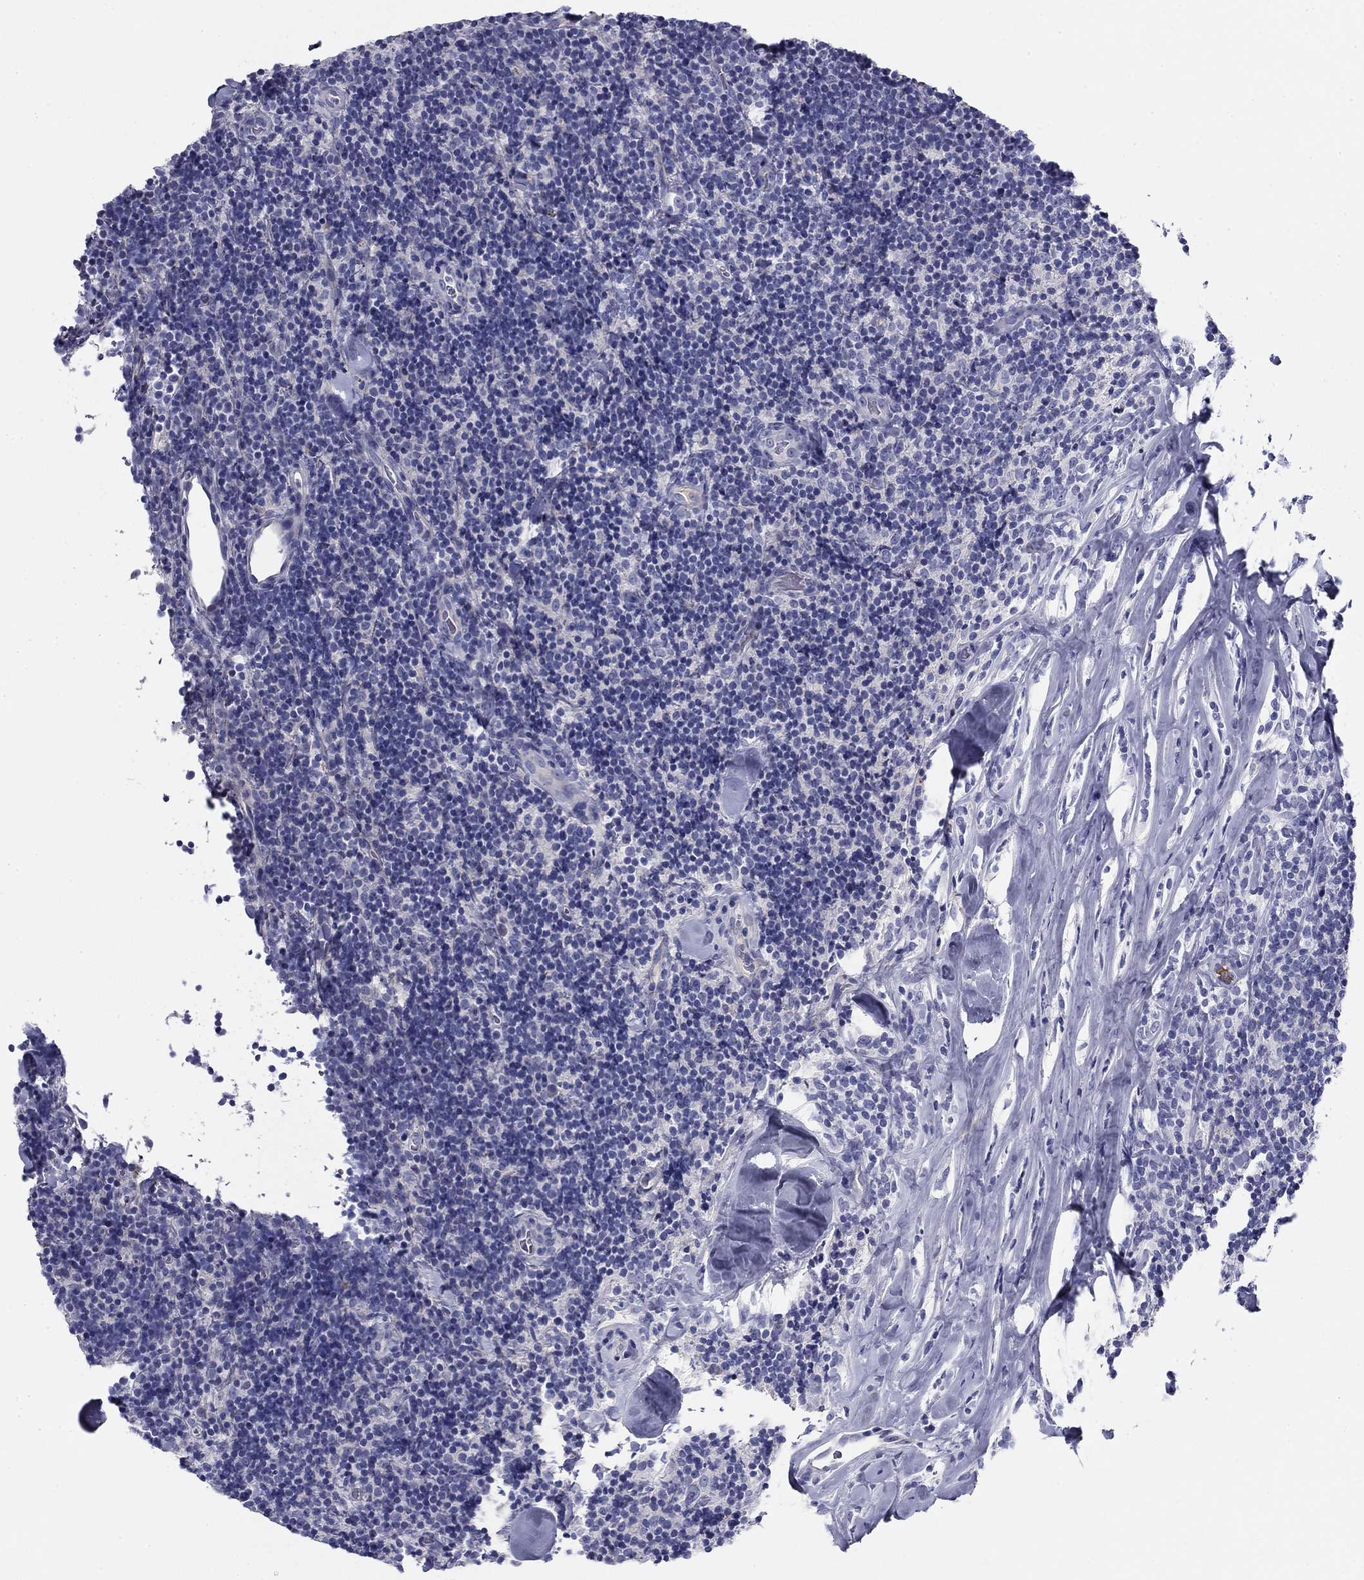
{"staining": {"intensity": "negative", "quantity": "none", "location": "none"}, "tissue": "lymphoma", "cell_type": "Tumor cells", "image_type": "cancer", "snomed": [{"axis": "morphology", "description": "Malignant lymphoma, non-Hodgkin's type, Low grade"}, {"axis": "topography", "description": "Lymph node"}], "caption": "The immunohistochemistry micrograph has no significant staining in tumor cells of malignant lymphoma, non-Hodgkin's type (low-grade) tissue.", "gene": "CPLX4", "patient": {"sex": "female", "age": 56}}